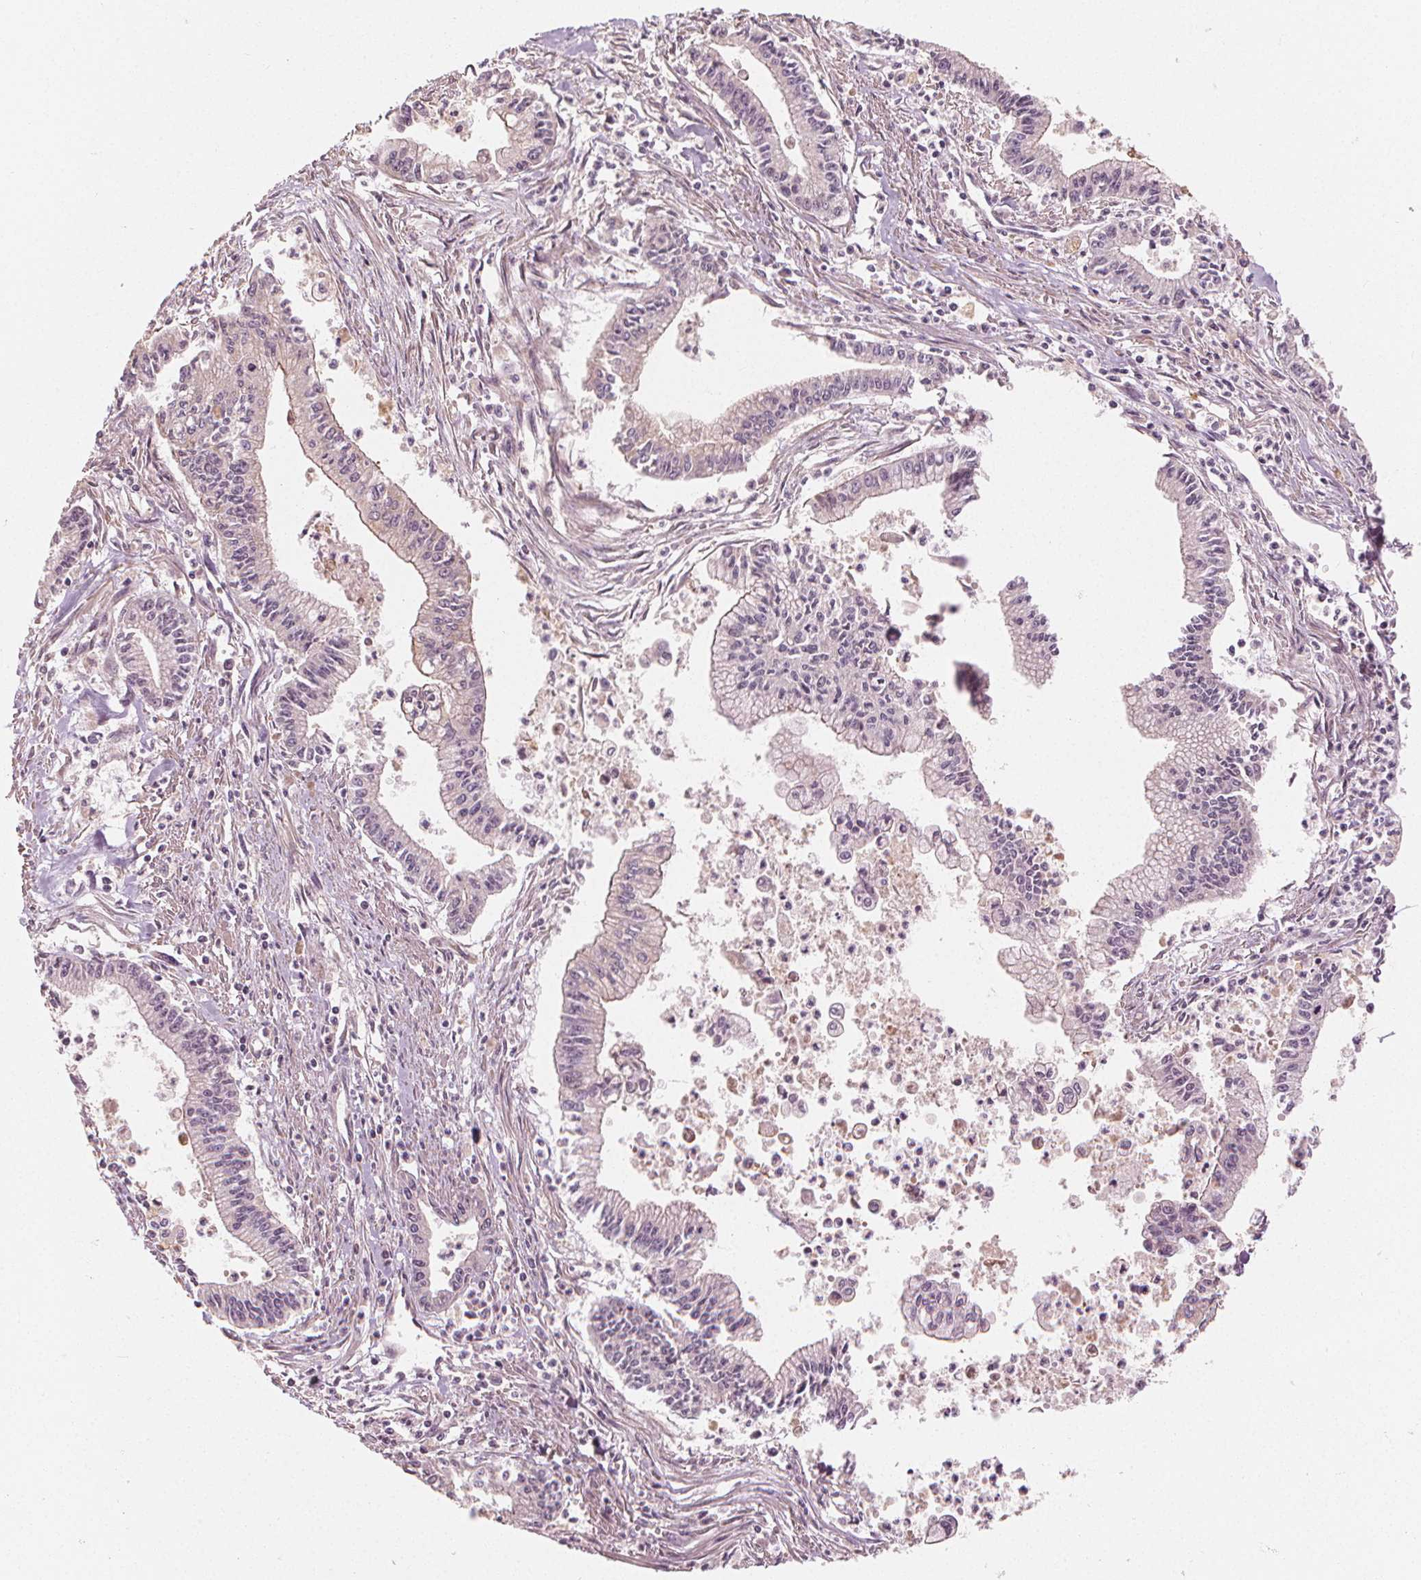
{"staining": {"intensity": "weak", "quantity": "<25%", "location": "cytoplasmic/membranous"}, "tissue": "pancreatic cancer", "cell_type": "Tumor cells", "image_type": "cancer", "snomed": [{"axis": "morphology", "description": "Adenocarcinoma, NOS"}, {"axis": "topography", "description": "Pancreas"}], "caption": "Tumor cells show no significant protein expression in pancreatic cancer. The staining was performed using DAB (3,3'-diaminobenzidine) to visualize the protein expression in brown, while the nuclei were stained in blue with hematoxylin (Magnification: 20x).", "gene": "CLBA1", "patient": {"sex": "female", "age": 65}}